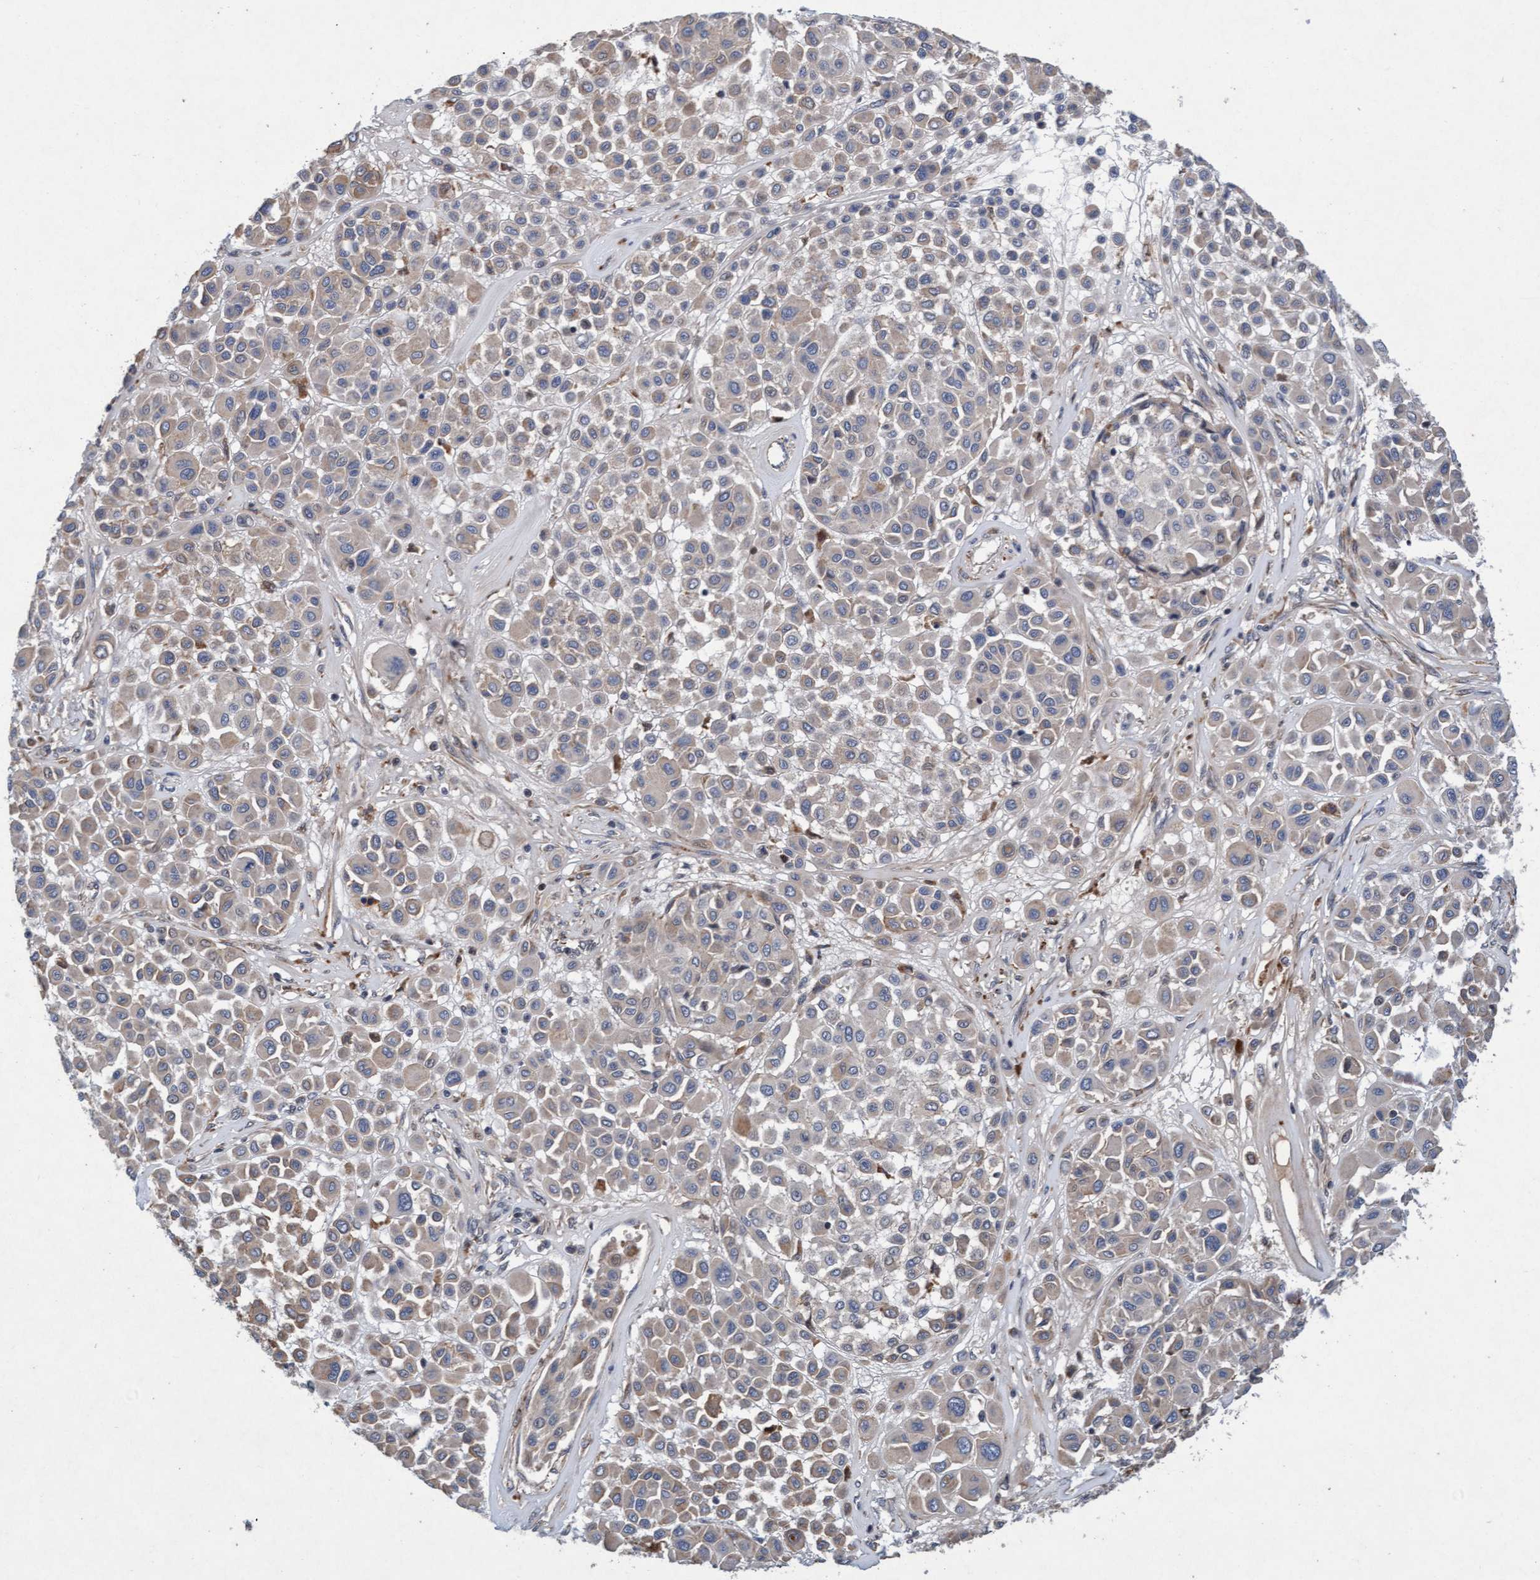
{"staining": {"intensity": "negative", "quantity": "none", "location": "none"}, "tissue": "melanoma", "cell_type": "Tumor cells", "image_type": "cancer", "snomed": [{"axis": "morphology", "description": "Malignant melanoma, Metastatic site"}, {"axis": "topography", "description": "Soft tissue"}], "caption": "An immunohistochemistry (IHC) photomicrograph of malignant melanoma (metastatic site) is shown. There is no staining in tumor cells of malignant melanoma (metastatic site). (DAB immunohistochemistry (IHC) visualized using brightfield microscopy, high magnification).", "gene": "TMEM70", "patient": {"sex": "male", "age": 41}}